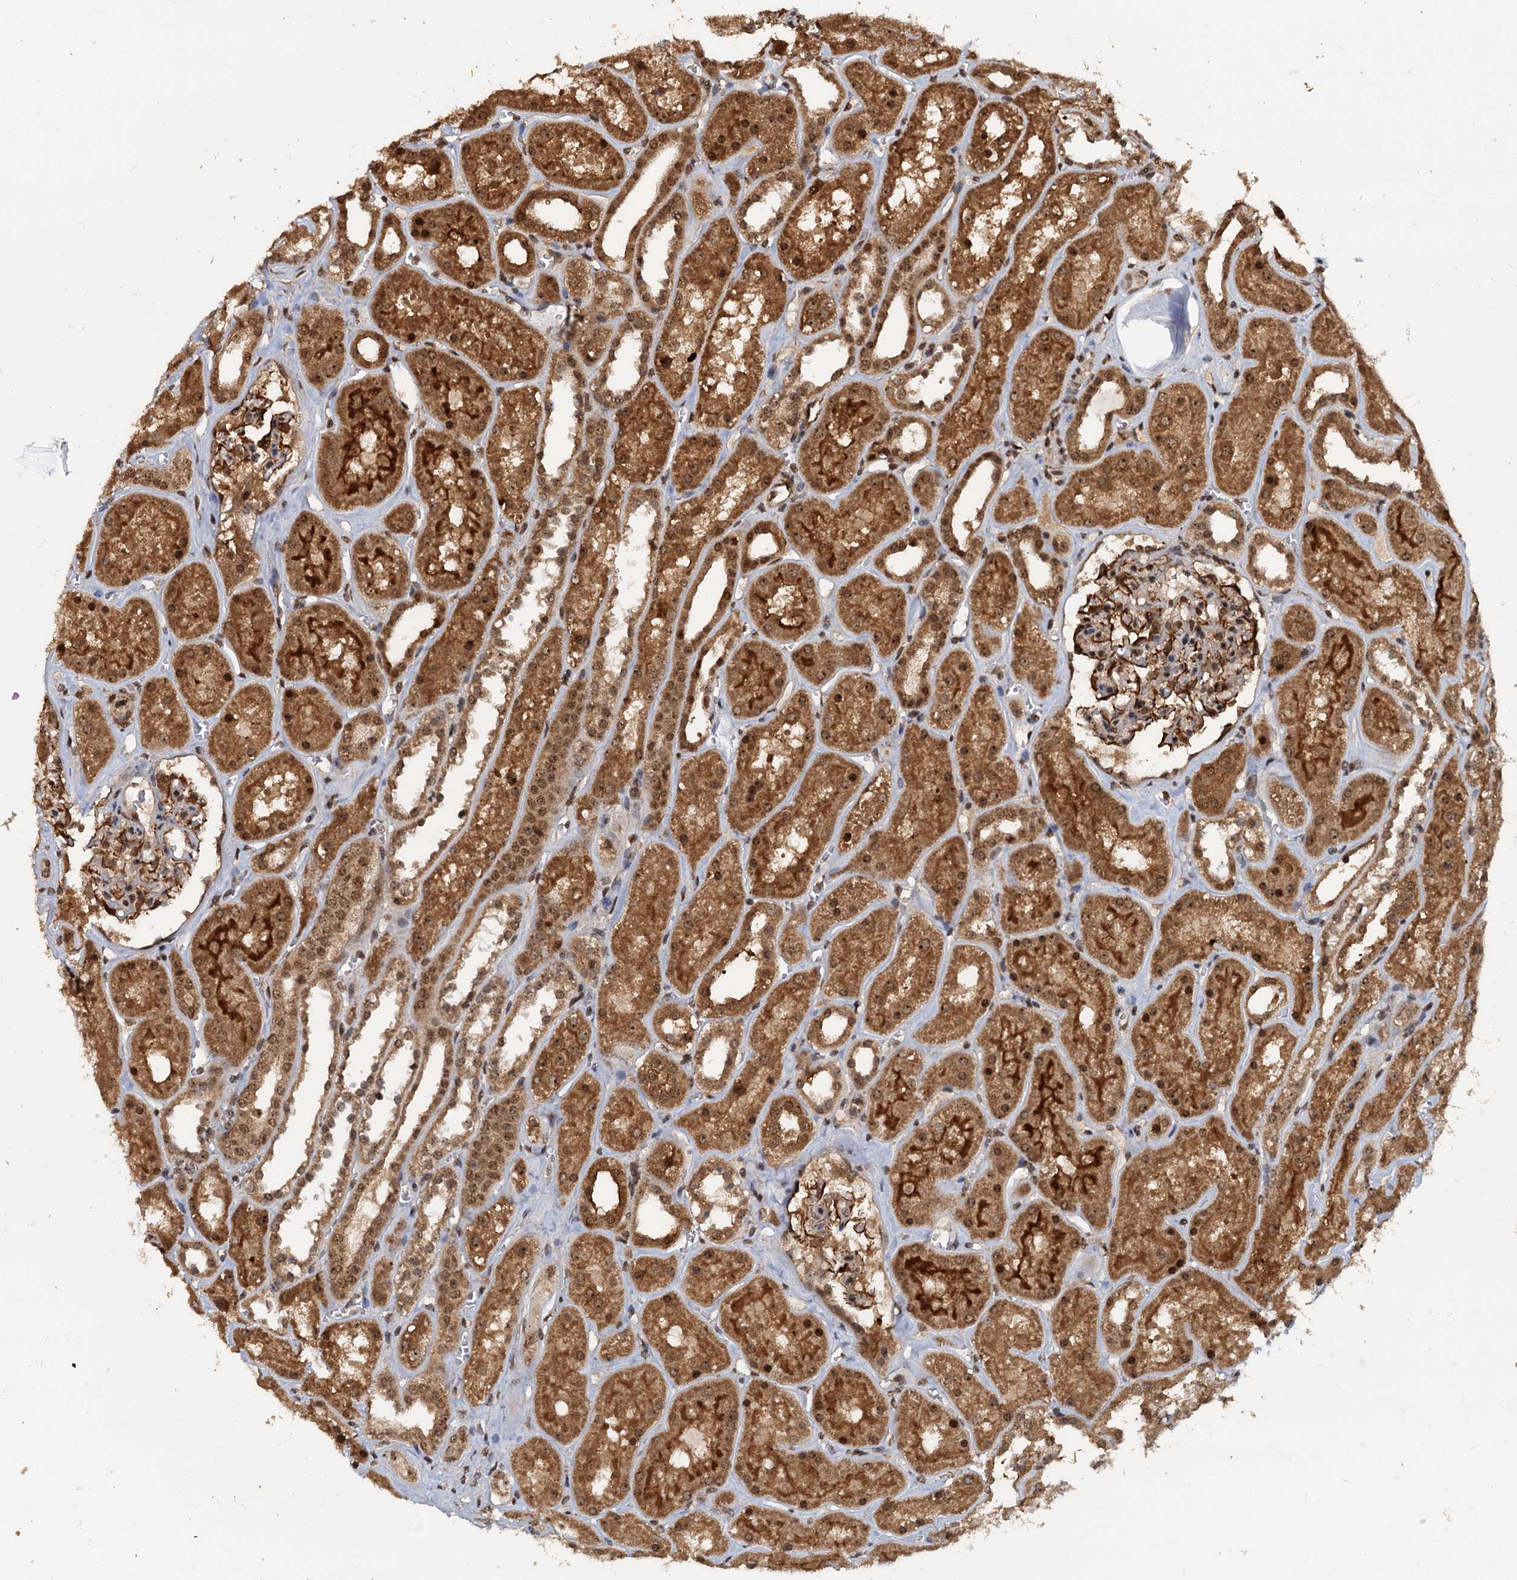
{"staining": {"intensity": "strong", "quantity": "25%-75%", "location": "cytoplasmic/membranous,nuclear"}, "tissue": "kidney", "cell_type": "Cells in glomeruli", "image_type": "normal", "snomed": [{"axis": "morphology", "description": "Normal tissue, NOS"}, {"axis": "topography", "description": "Kidney"}], "caption": "Strong cytoplasmic/membranous,nuclear protein positivity is appreciated in about 25%-75% of cells in glomeruli in kidney. The staining is performed using DAB brown chromogen to label protein expression. The nuclei are counter-stained blue using hematoxylin.", "gene": "FAM216B", "patient": {"sex": "female", "age": 41}}